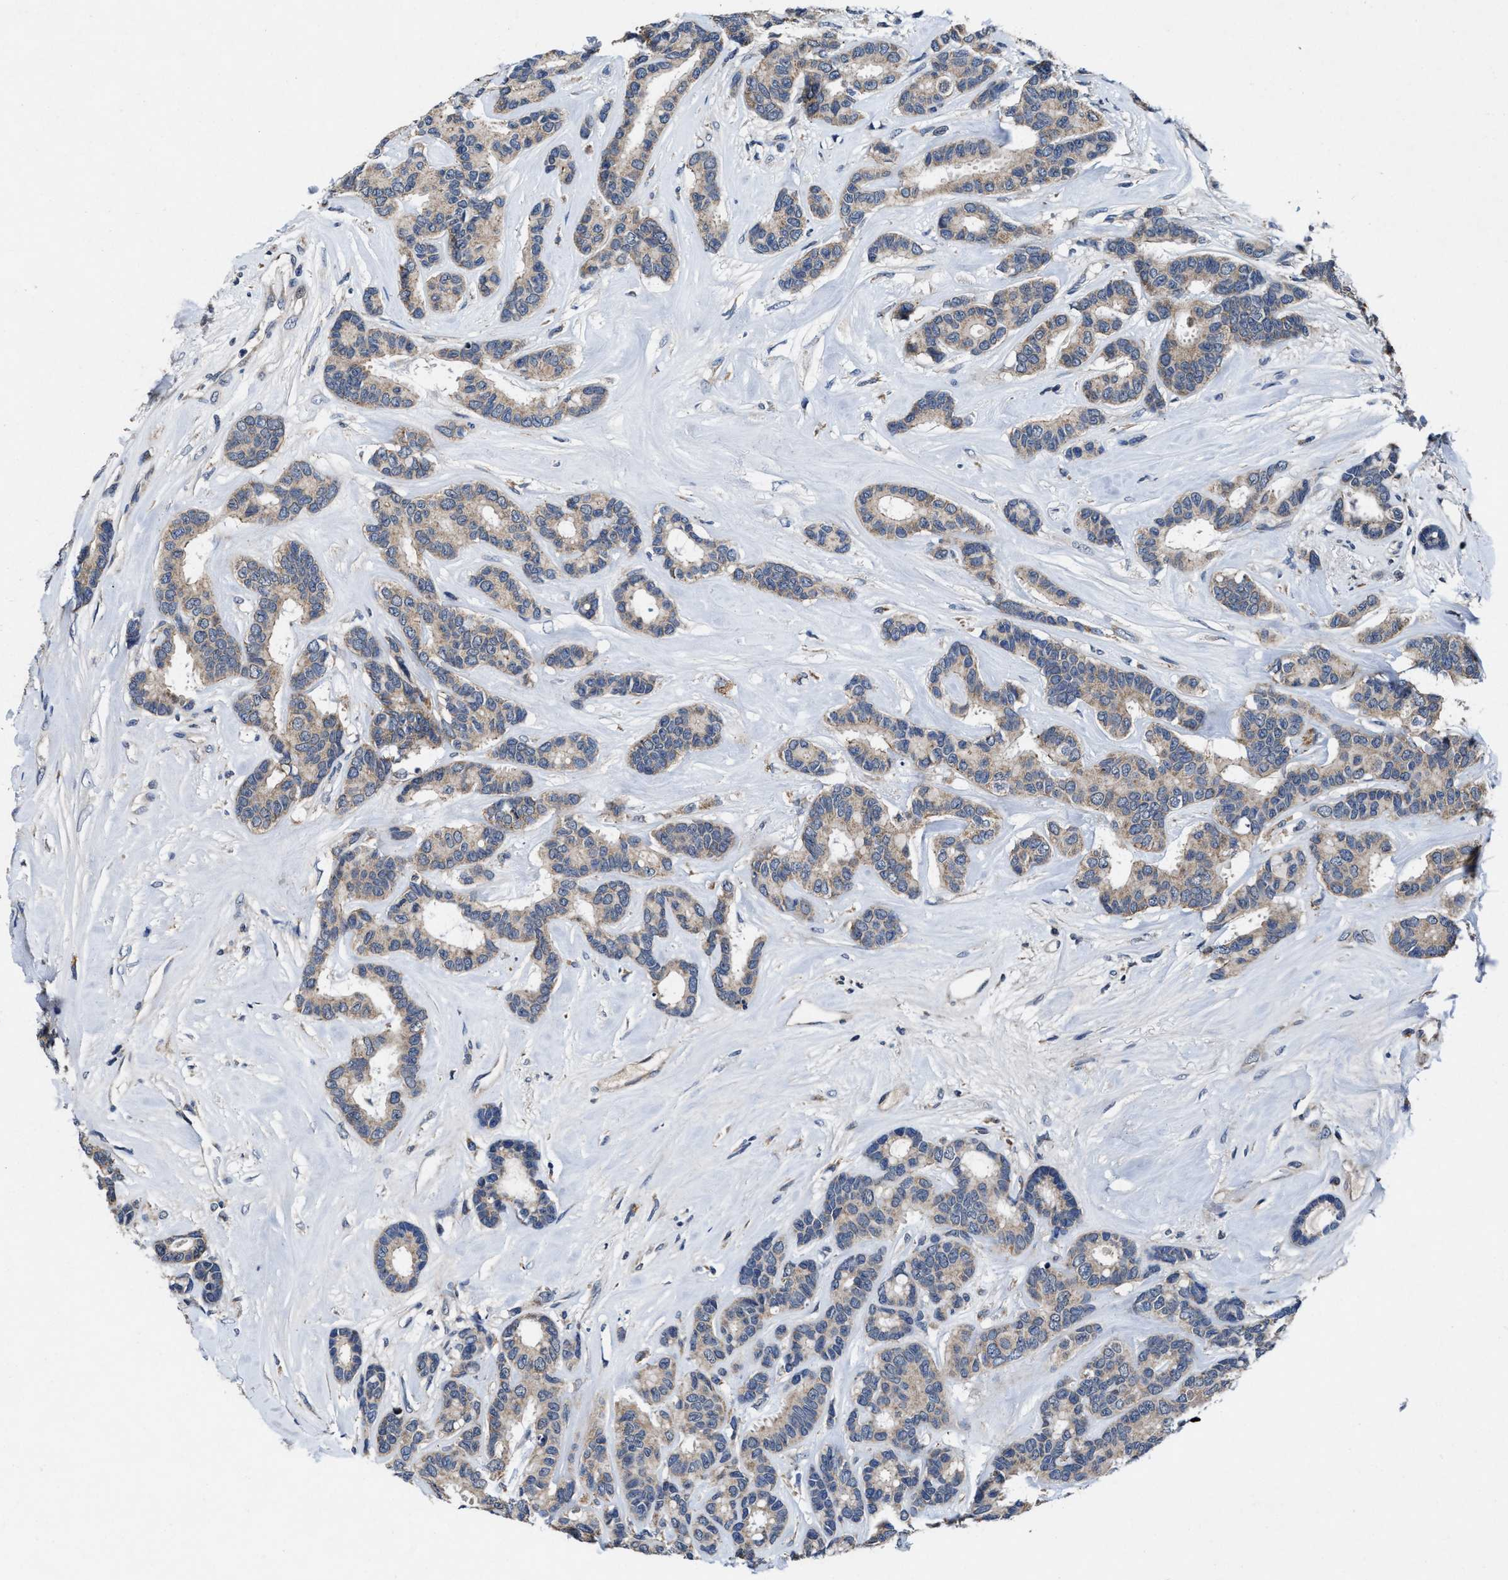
{"staining": {"intensity": "weak", "quantity": "<25%", "location": "cytoplasmic/membranous"}, "tissue": "breast cancer", "cell_type": "Tumor cells", "image_type": "cancer", "snomed": [{"axis": "morphology", "description": "Duct carcinoma"}, {"axis": "topography", "description": "Breast"}], "caption": "Breast cancer was stained to show a protein in brown. There is no significant expression in tumor cells.", "gene": "TMEM53", "patient": {"sex": "female", "age": 87}}